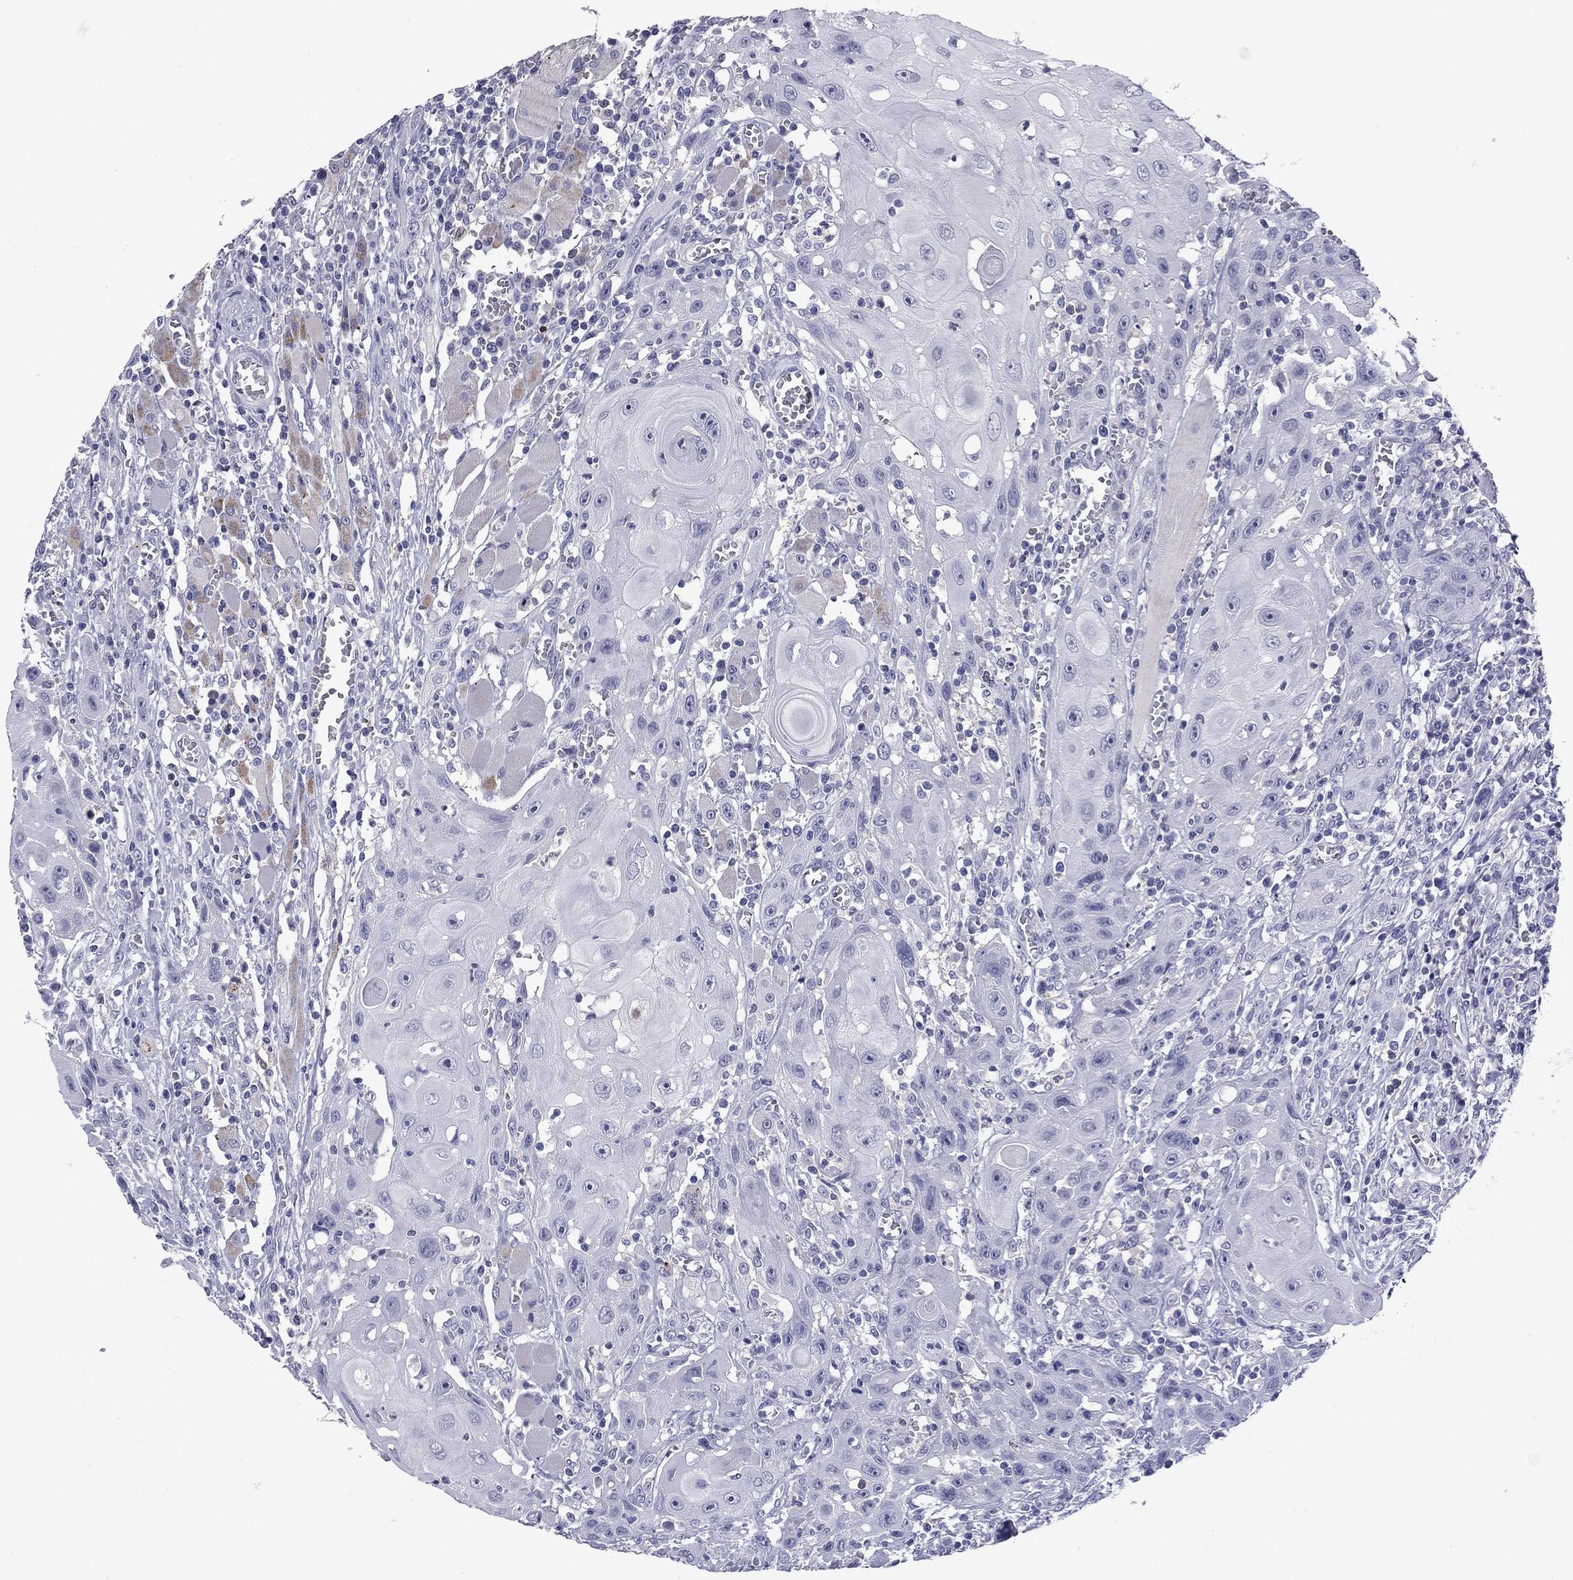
{"staining": {"intensity": "negative", "quantity": "none", "location": "none"}, "tissue": "head and neck cancer", "cell_type": "Tumor cells", "image_type": "cancer", "snomed": [{"axis": "morphology", "description": "Normal tissue, NOS"}, {"axis": "morphology", "description": "Squamous cell carcinoma, NOS"}, {"axis": "topography", "description": "Oral tissue"}, {"axis": "topography", "description": "Head-Neck"}], "caption": "The histopathology image exhibits no significant staining in tumor cells of squamous cell carcinoma (head and neck).", "gene": "CFAP119", "patient": {"sex": "male", "age": 71}}